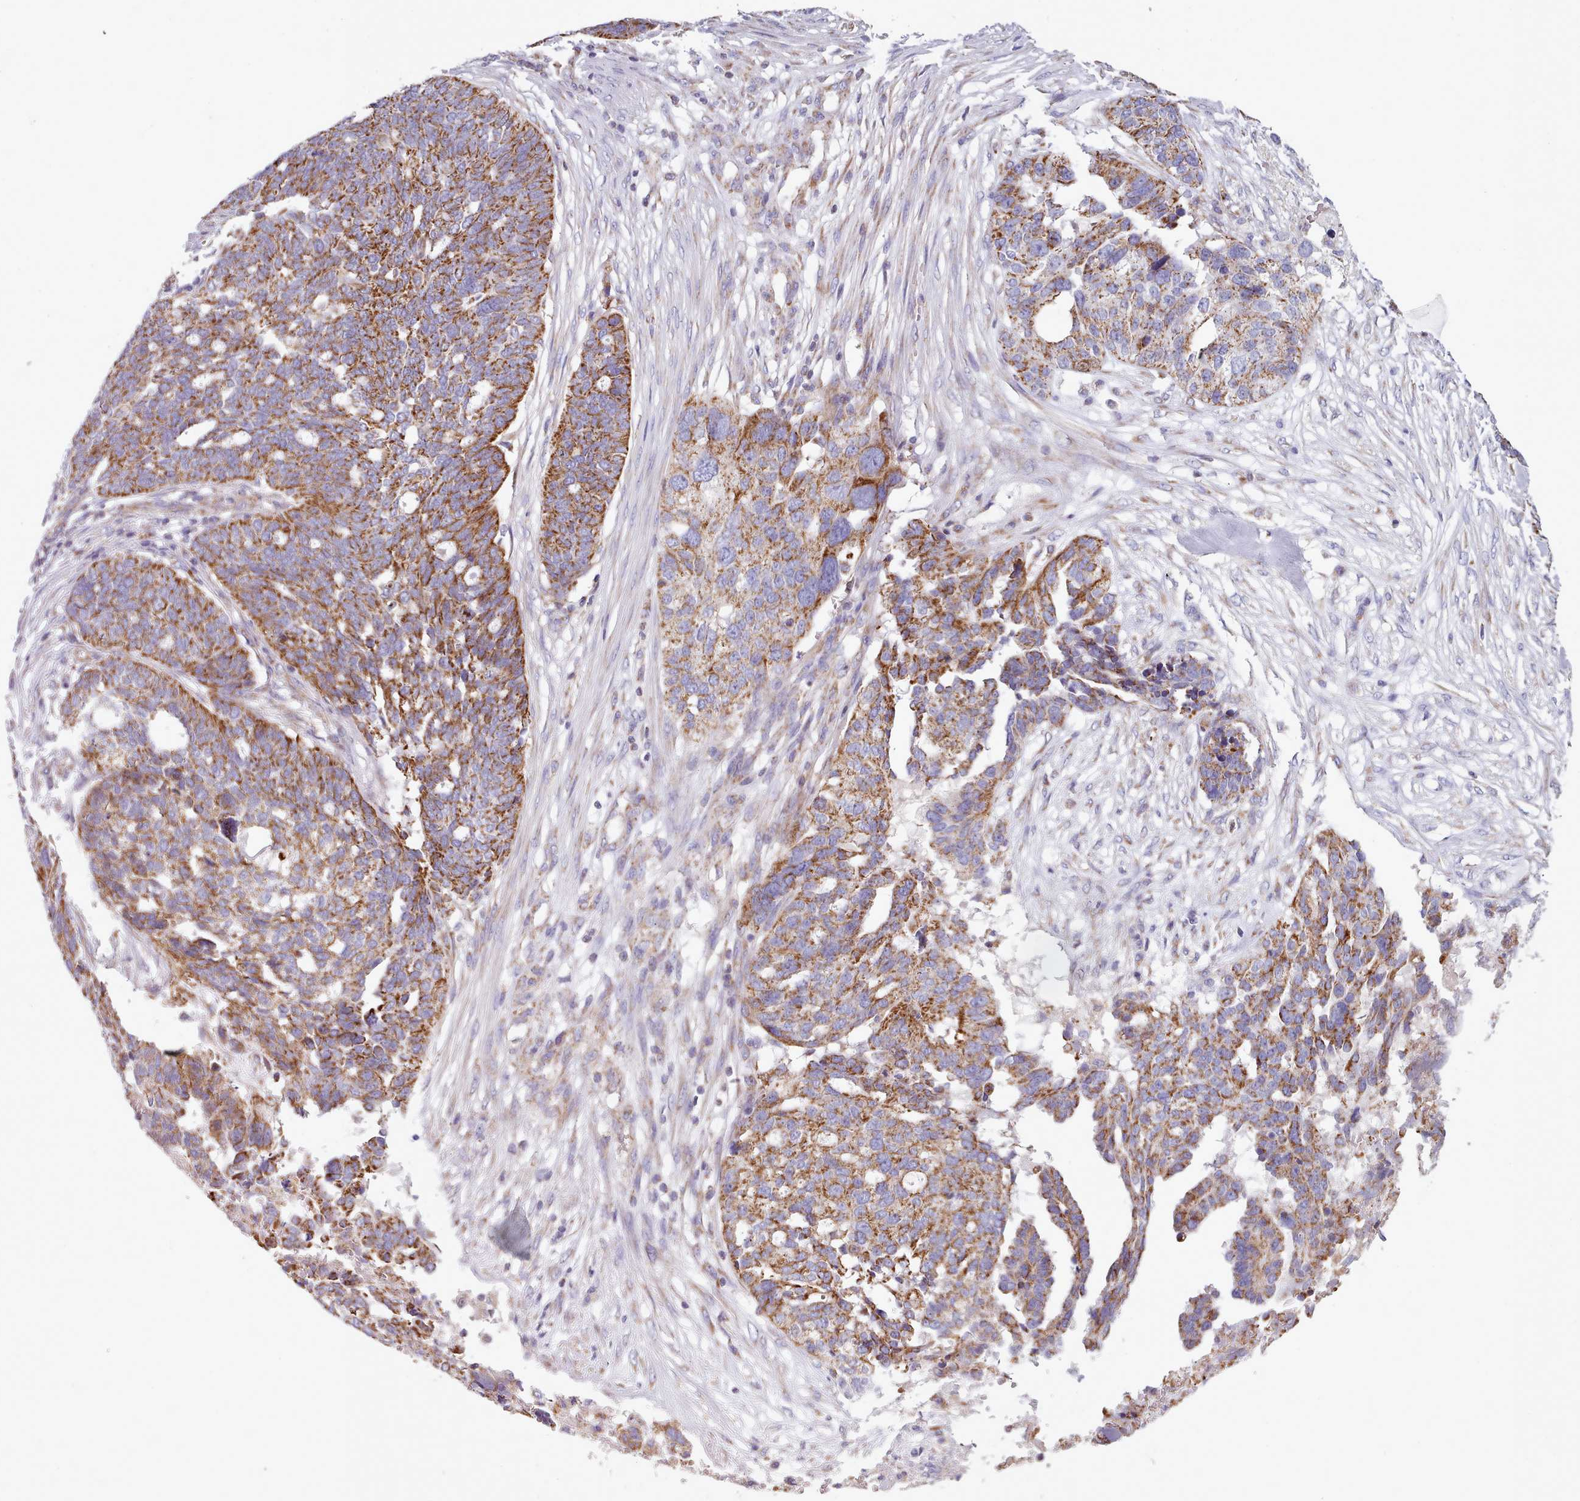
{"staining": {"intensity": "moderate", "quantity": ">75%", "location": "cytoplasmic/membranous"}, "tissue": "ovarian cancer", "cell_type": "Tumor cells", "image_type": "cancer", "snomed": [{"axis": "morphology", "description": "Cystadenocarcinoma, serous, NOS"}, {"axis": "topography", "description": "Ovary"}], "caption": "Brown immunohistochemical staining in serous cystadenocarcinoma (ovarian) exhibits moderate cytoplasmic/membranous positivity in about >75% of tumor cells.", "gene": "SRP54", "patient": {"sex": "female", "age": 59}}